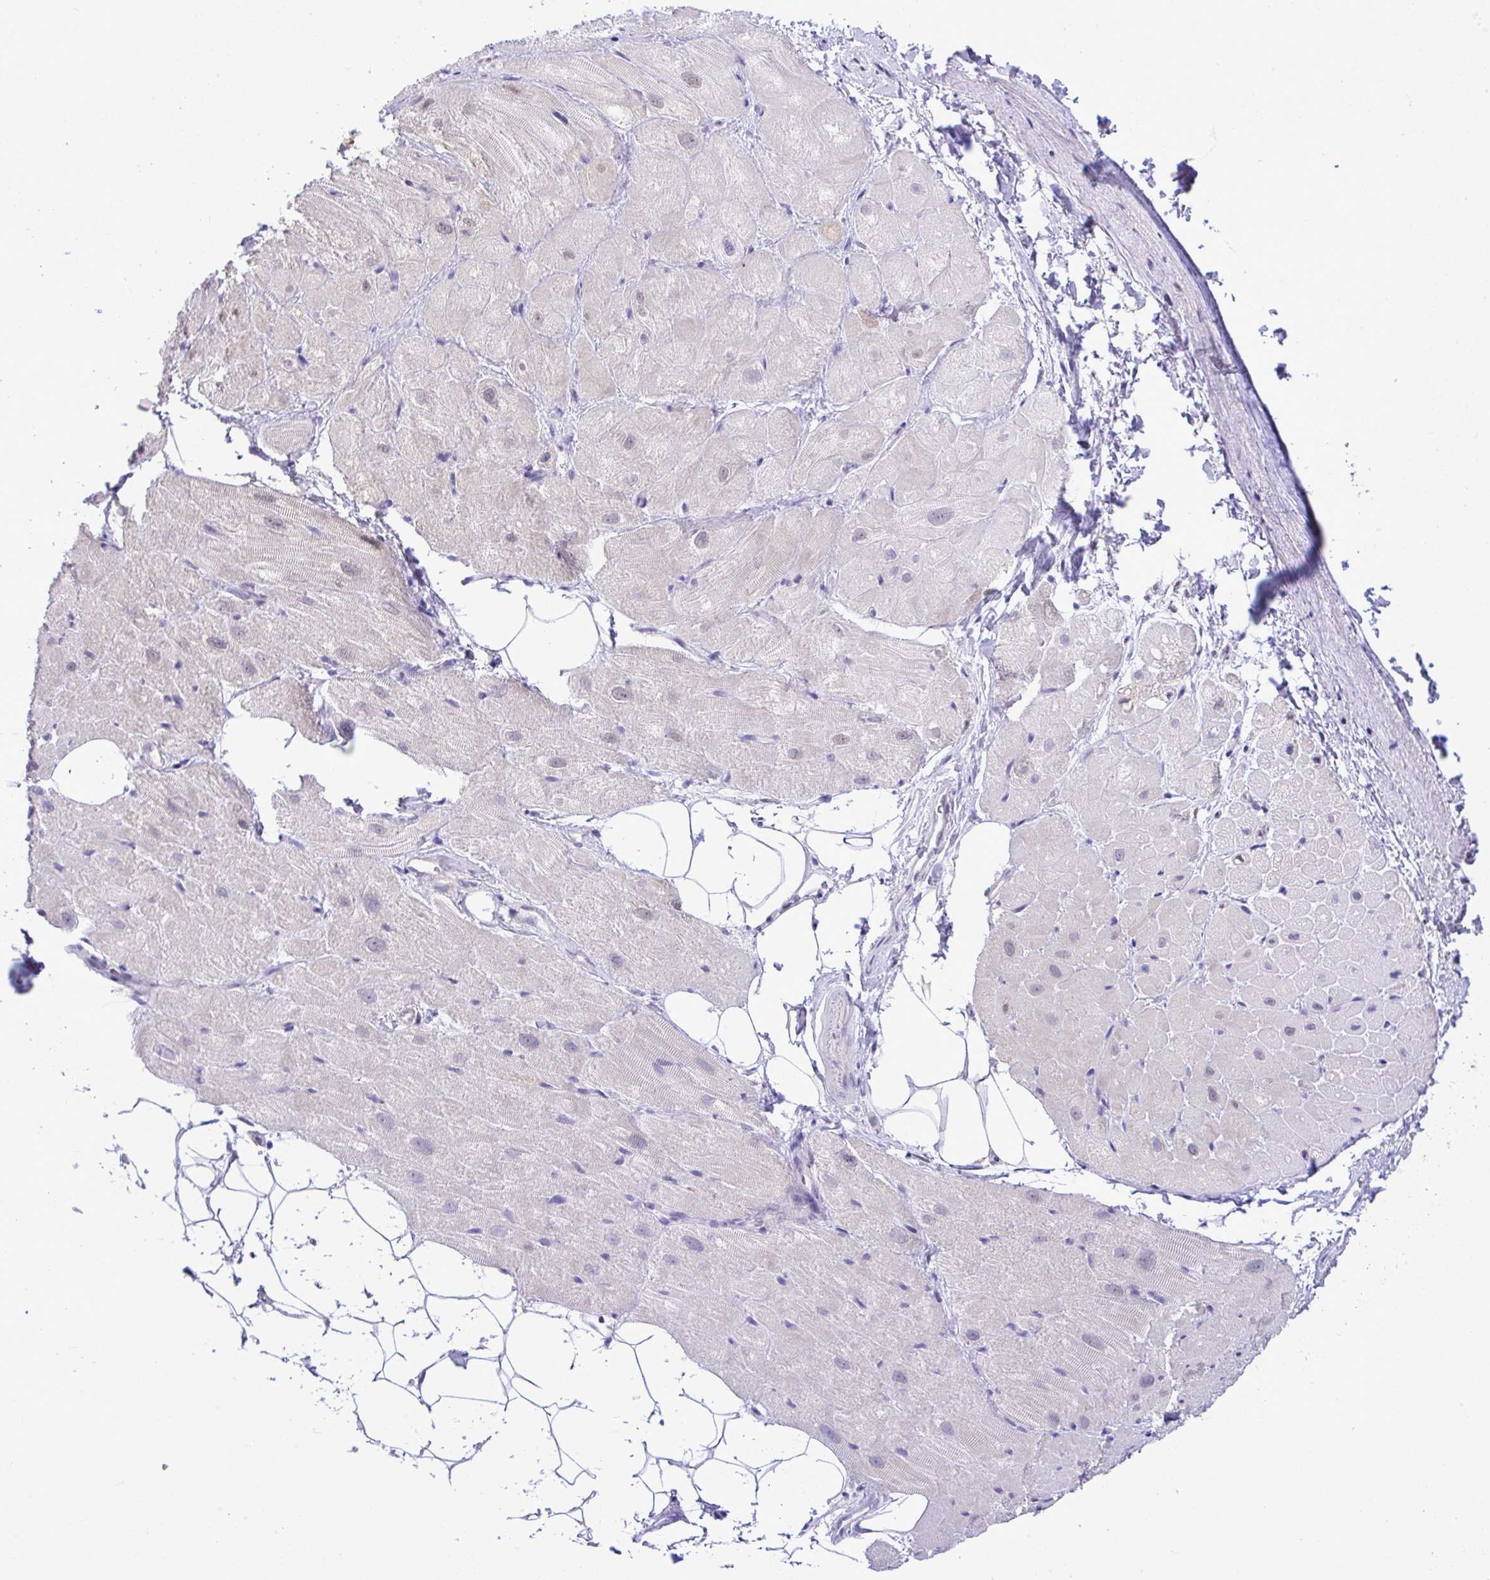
{"staining": {"intensity": "moderate", "quantity": "<25%", "location": "nuclear"}, "tissue": "heart muscle", "cell_type": "Cardiomyocytes", "image_type": "normal", "snomed": [{"axis": "morphology", "description": "Normal tissue, NOS"}, {"axis": "topography", "description": "Heart"}], "caption": "High-magnification brightfield microscopy of normal heart muscle stained with DAB (brown) and counterstained with hematoxylin (blue). cardiomyocytes exhibit moderate nuclear positivity is present in about<25% of cells. (DAB (3,3'-diaminobenzidine) IHC, brown staining for protein, blue staining for nuclei).", "gene": "ZNF485", "patient": {"sex": "male", "age": 62}}